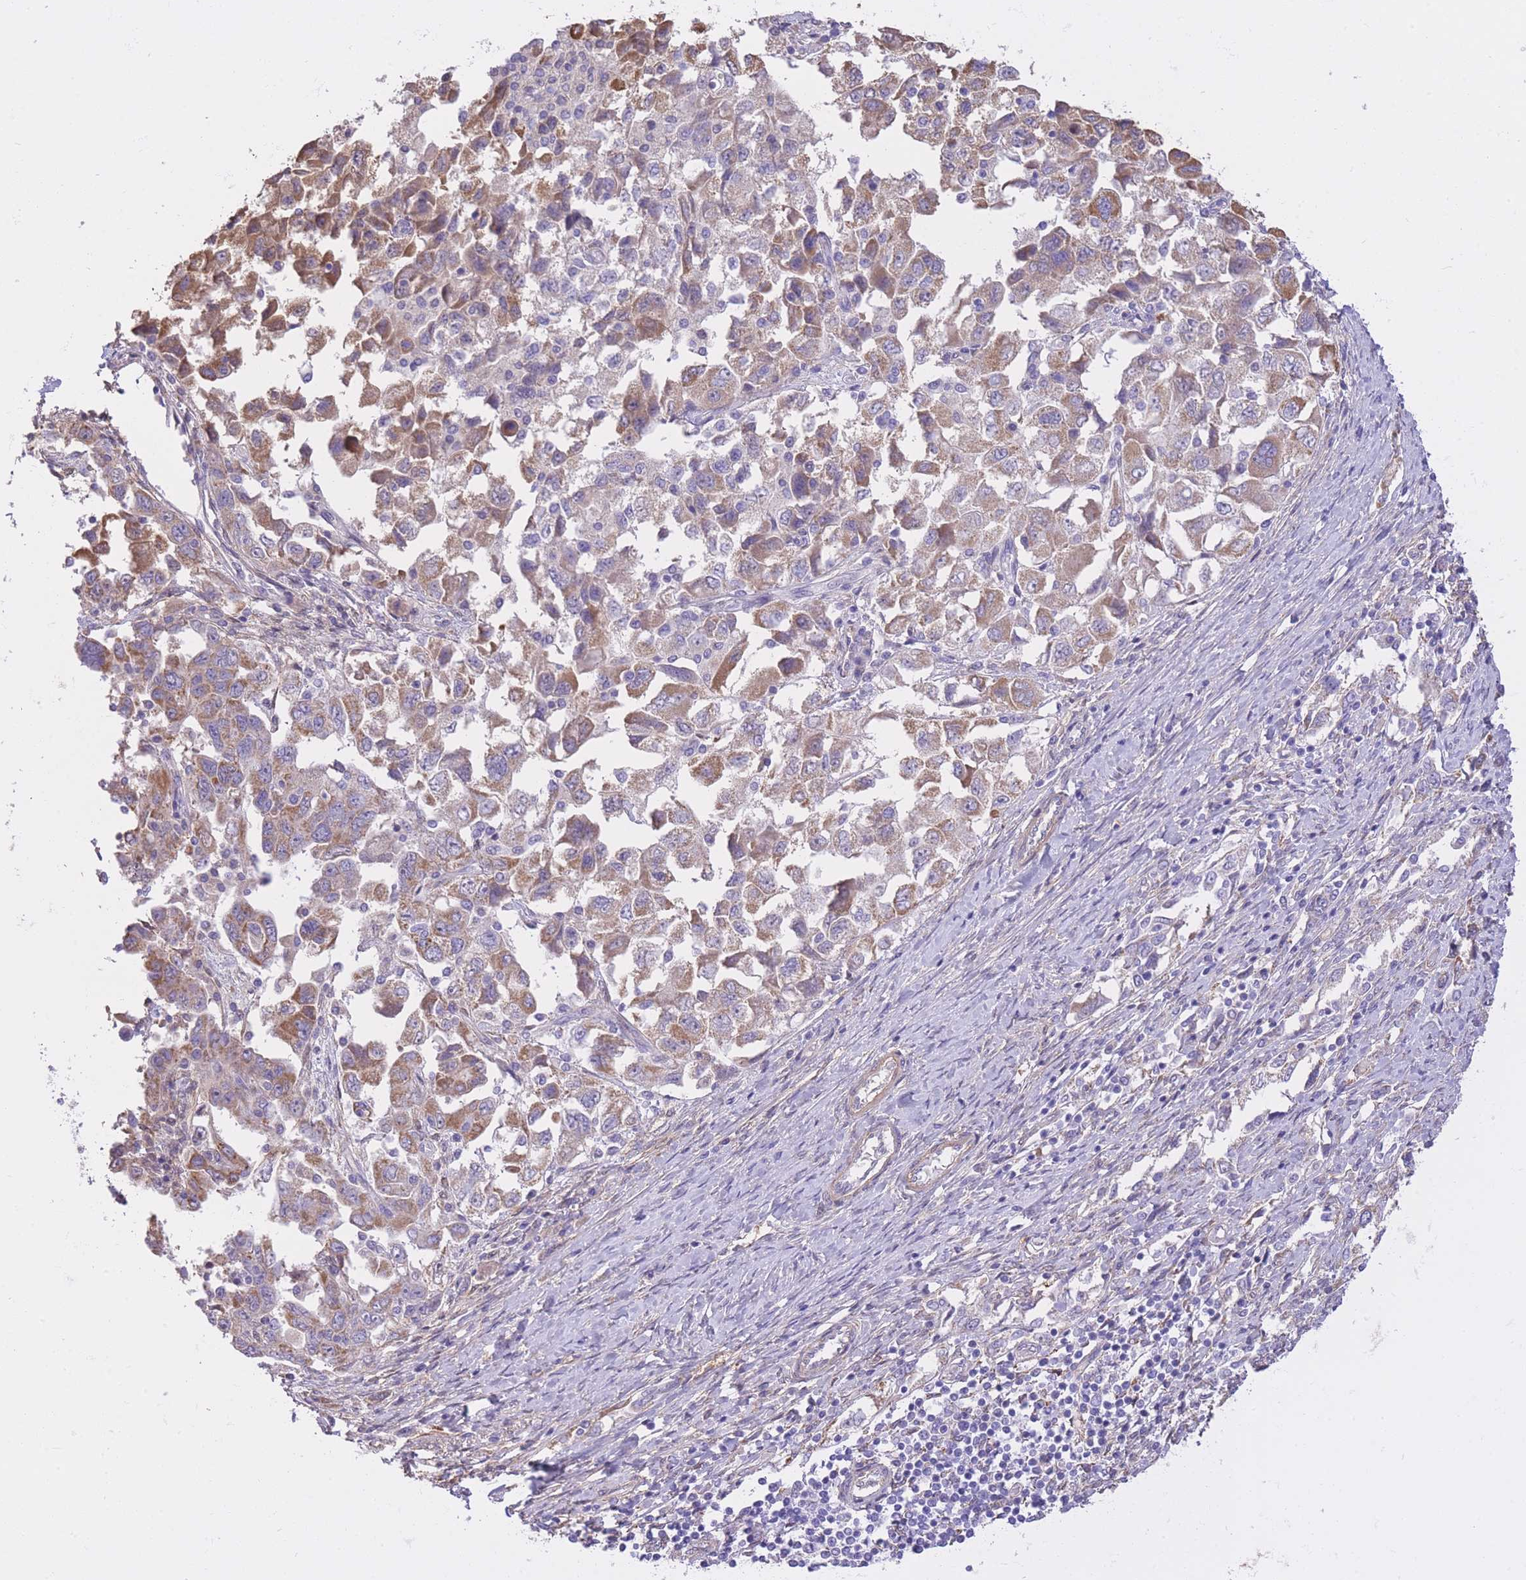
{"staining": {"intensity": "moderate", "quantity": "25%-75%", "location": "cytoplasmic/membranous"}, "tissue": "ovarian cancer", "cell_type": "Tumor cells", "image_type": "cancer", "snomed": [{"axis": "morphology", "description": "Carcinoma, NOS"}, {"axis": "morphology", "description": "Cystadenocarcinoma, serous, NOS"}, {"axis": "topography", "description": "Ovary"}], "caption": "Immunohistochemical staining of carcinoma (ovarian) reveals medium levels of moderate cytoplasmic/membranous protein expression in approximately 25%-75% of tumor cells. (IHC, brightfield microscopy, high magnification).", "gene": "PGM1", "patient": {"sex": "female", "age": 69}}